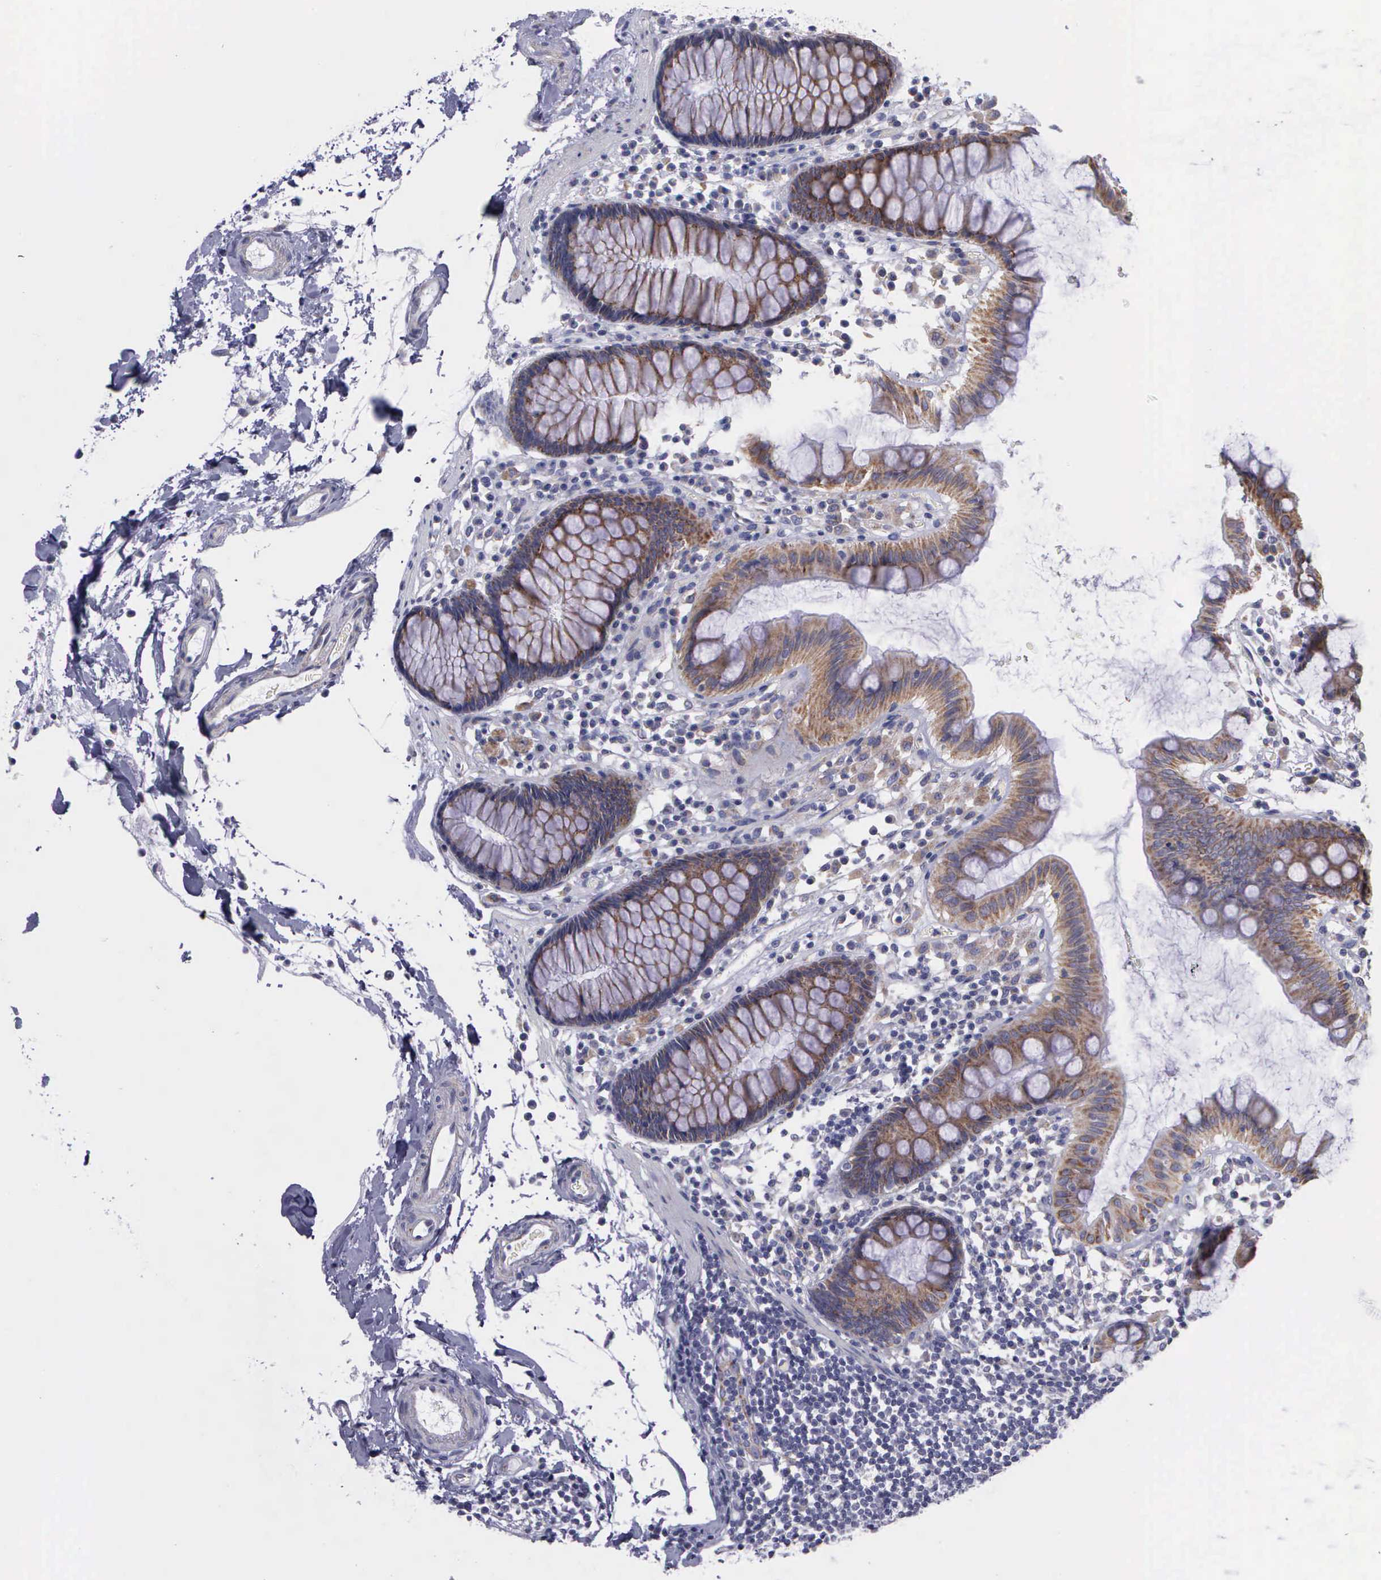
{"staining": {"intensity": "weak", "quantity": ">75%", "location": "cytoplasmic/membranous"}, "tissue": "colon", "cell_type": "Endothelial cells", "image_type": "normal", "snomed": [{"axis": "morphology", "description": "Normal tissue, NOS"}, {"axis": "topography", "description": "Colon"}], "caption": "Protein staining of normal colon displays weak cytoplasmic/membranous positivity in approximately >75% of endothelial cells.", "gene": "SYNJ2BP", "patient": {"sex": "female", "age": 78}}